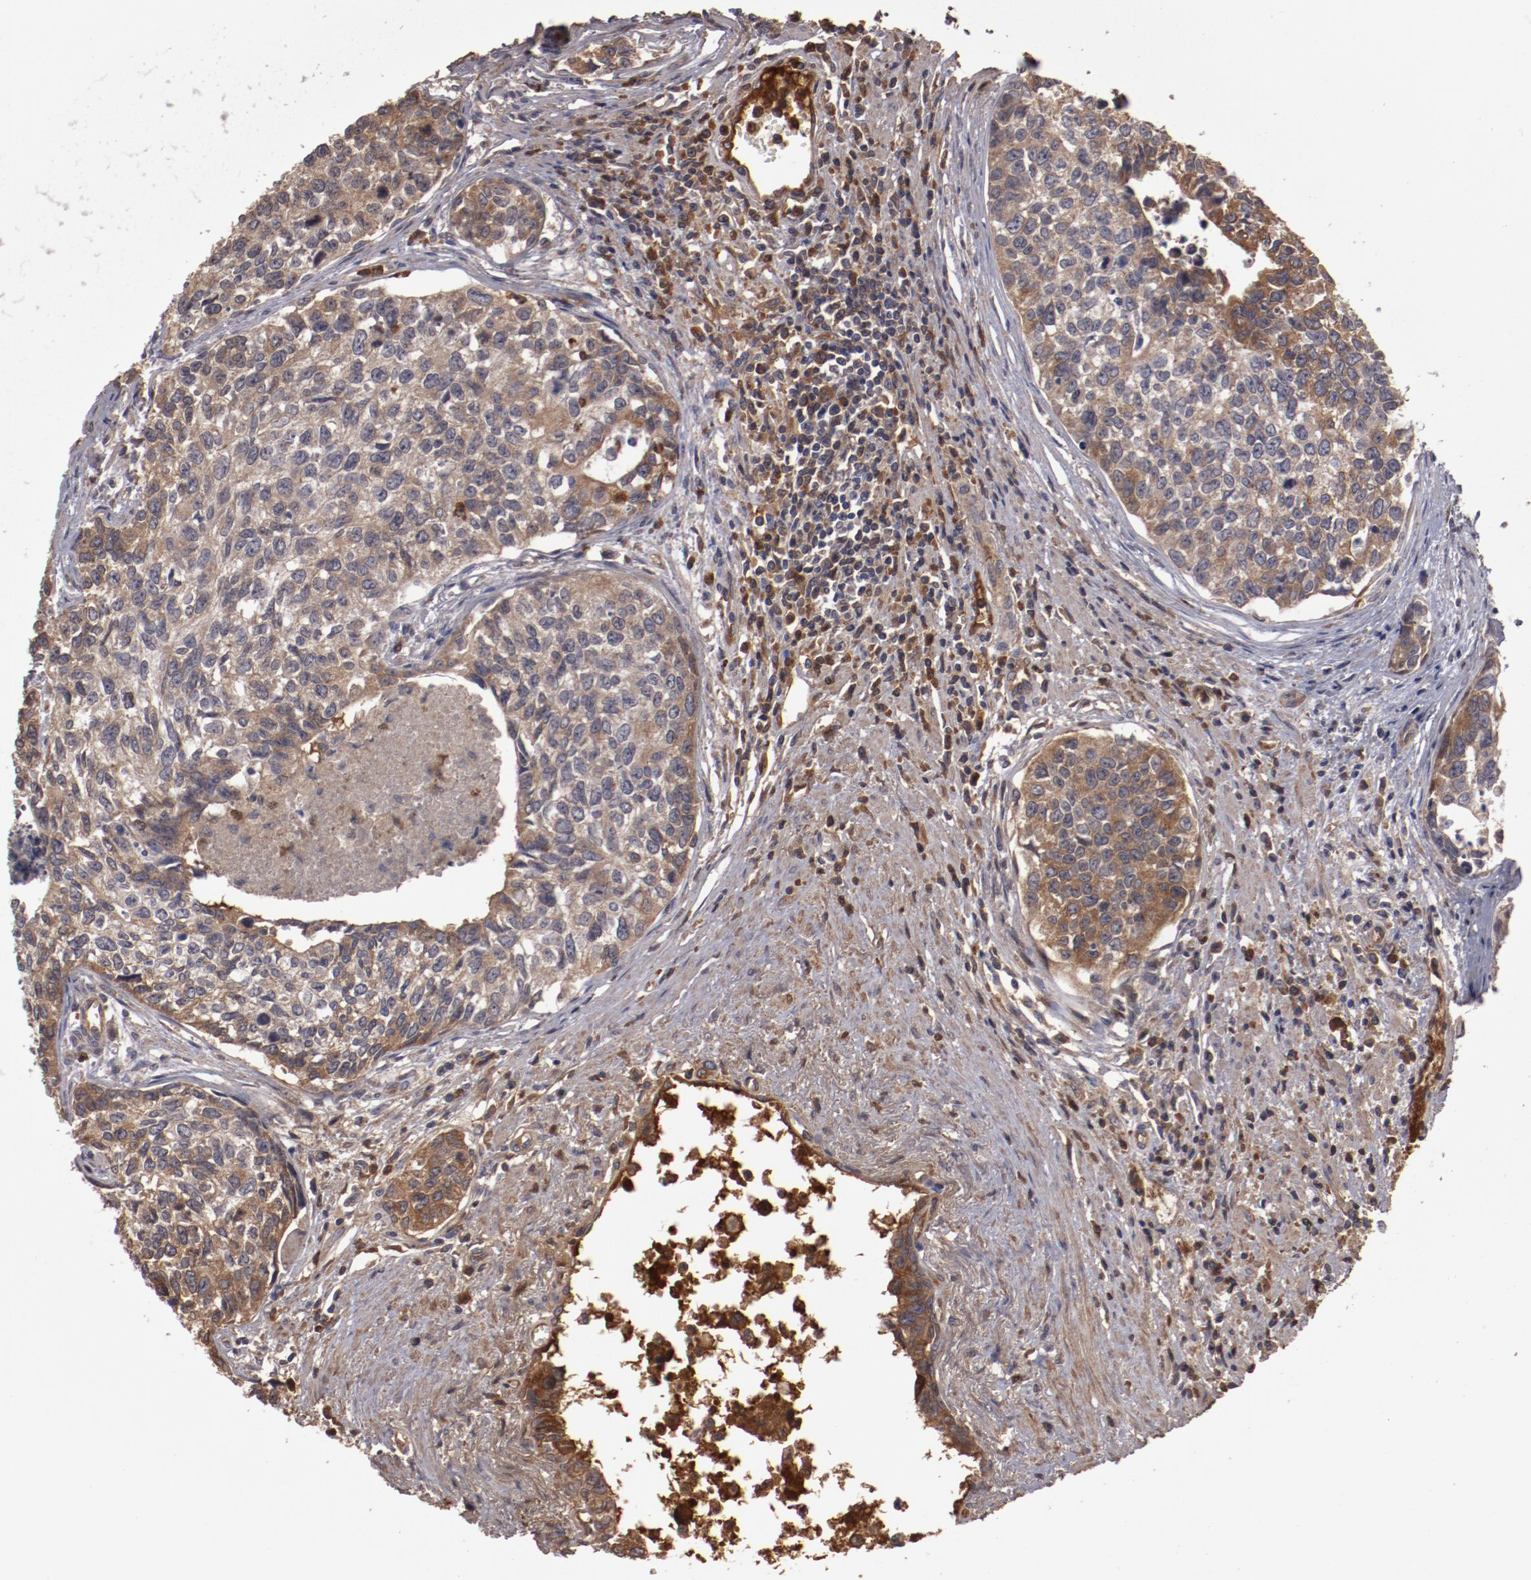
{"staining": {"intensity": "moderate", "quantity": ">75%", "location": "cytoplasmic/membranous"}, "tissue": "urothelial cancer", "cell_type": "Tumor cells", "image_type": "cancer", "snomed": [{"axis": "morphology", "description": "Urothelial carcinoma, High grade"}, {"axis": "topography", "description": "Urinary bladder"}], "caption": "Brown immunohistochemical staining in human urothelial cancer shows moderate cytoplasmic/membranous expression in approximately >75% of tumor cells.", "gene": "SERPINA7", "patient": {"sex": "male", "age": 81}}